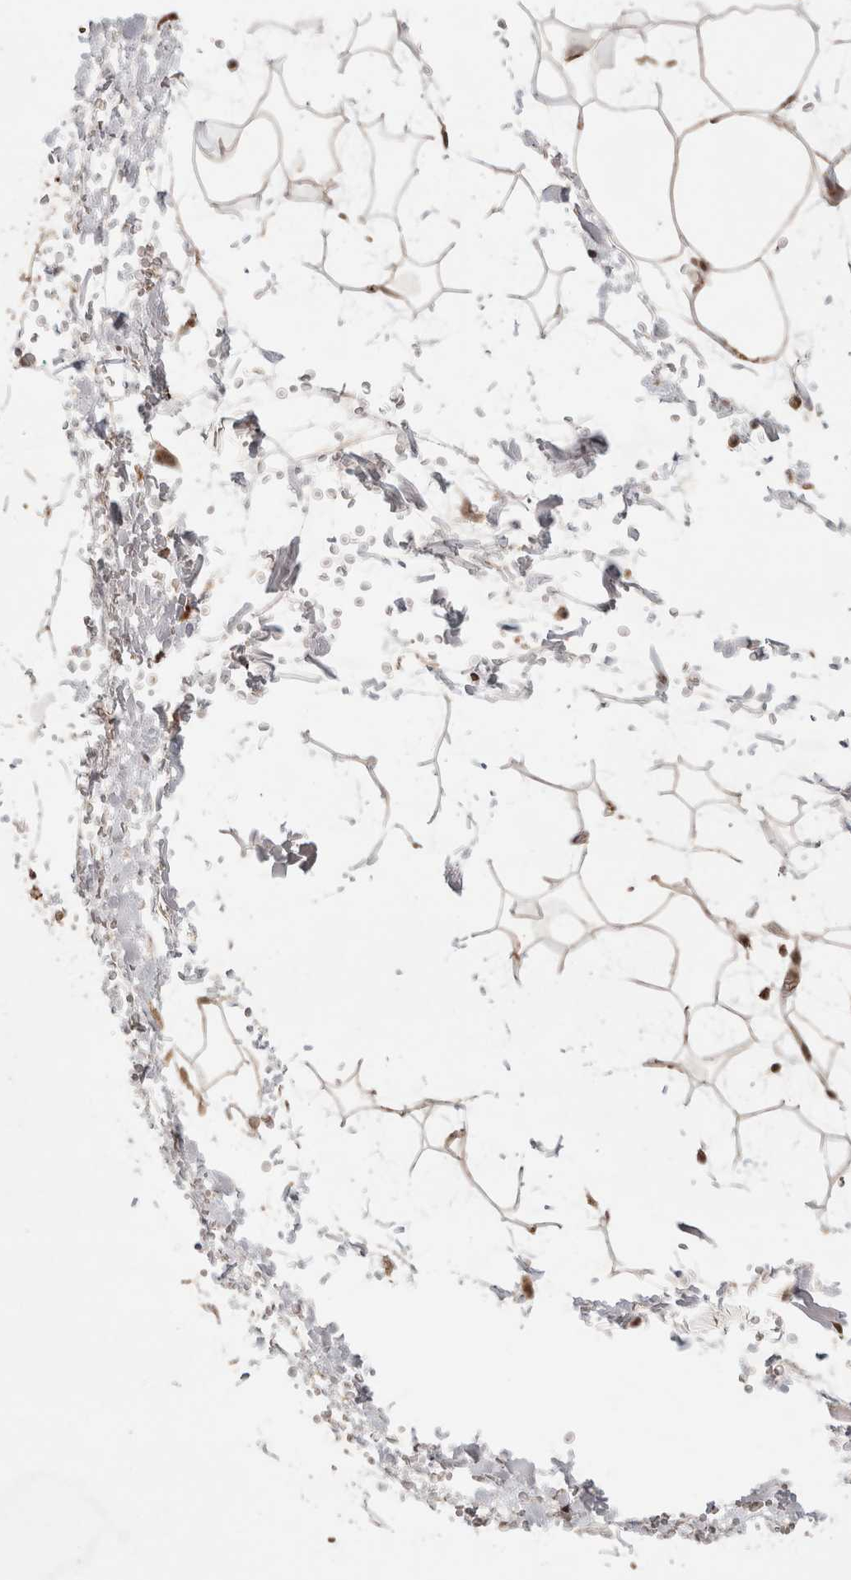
{"staining": {"intensity": "moderate", "quantity": ">75%", "location": "cytoplasmic/membranous,nuclear"}, "tissue": "adipose tissue", "cell_type": "Adipocytes", "image_type": "normal", "snomed": [{"axis": "morphology", "description": "Normal tissue, NOS"}, {"axis": "topography", "description": "Soft tissue"}], "caption": "Protein analysis of normal adipose tissue exhibits moderate cytoplasmic/membranous,nuclear staining in about >75% of adipocytes. The protein of interest is stained brown, and the nuclei are stained in blue (DAB (3,3'-diaminobenzidine) IHC with brightfield microscopy, high magnification).", "gene": "MPHOSPH6", "patient": {"sex": "male", "age": 72}}